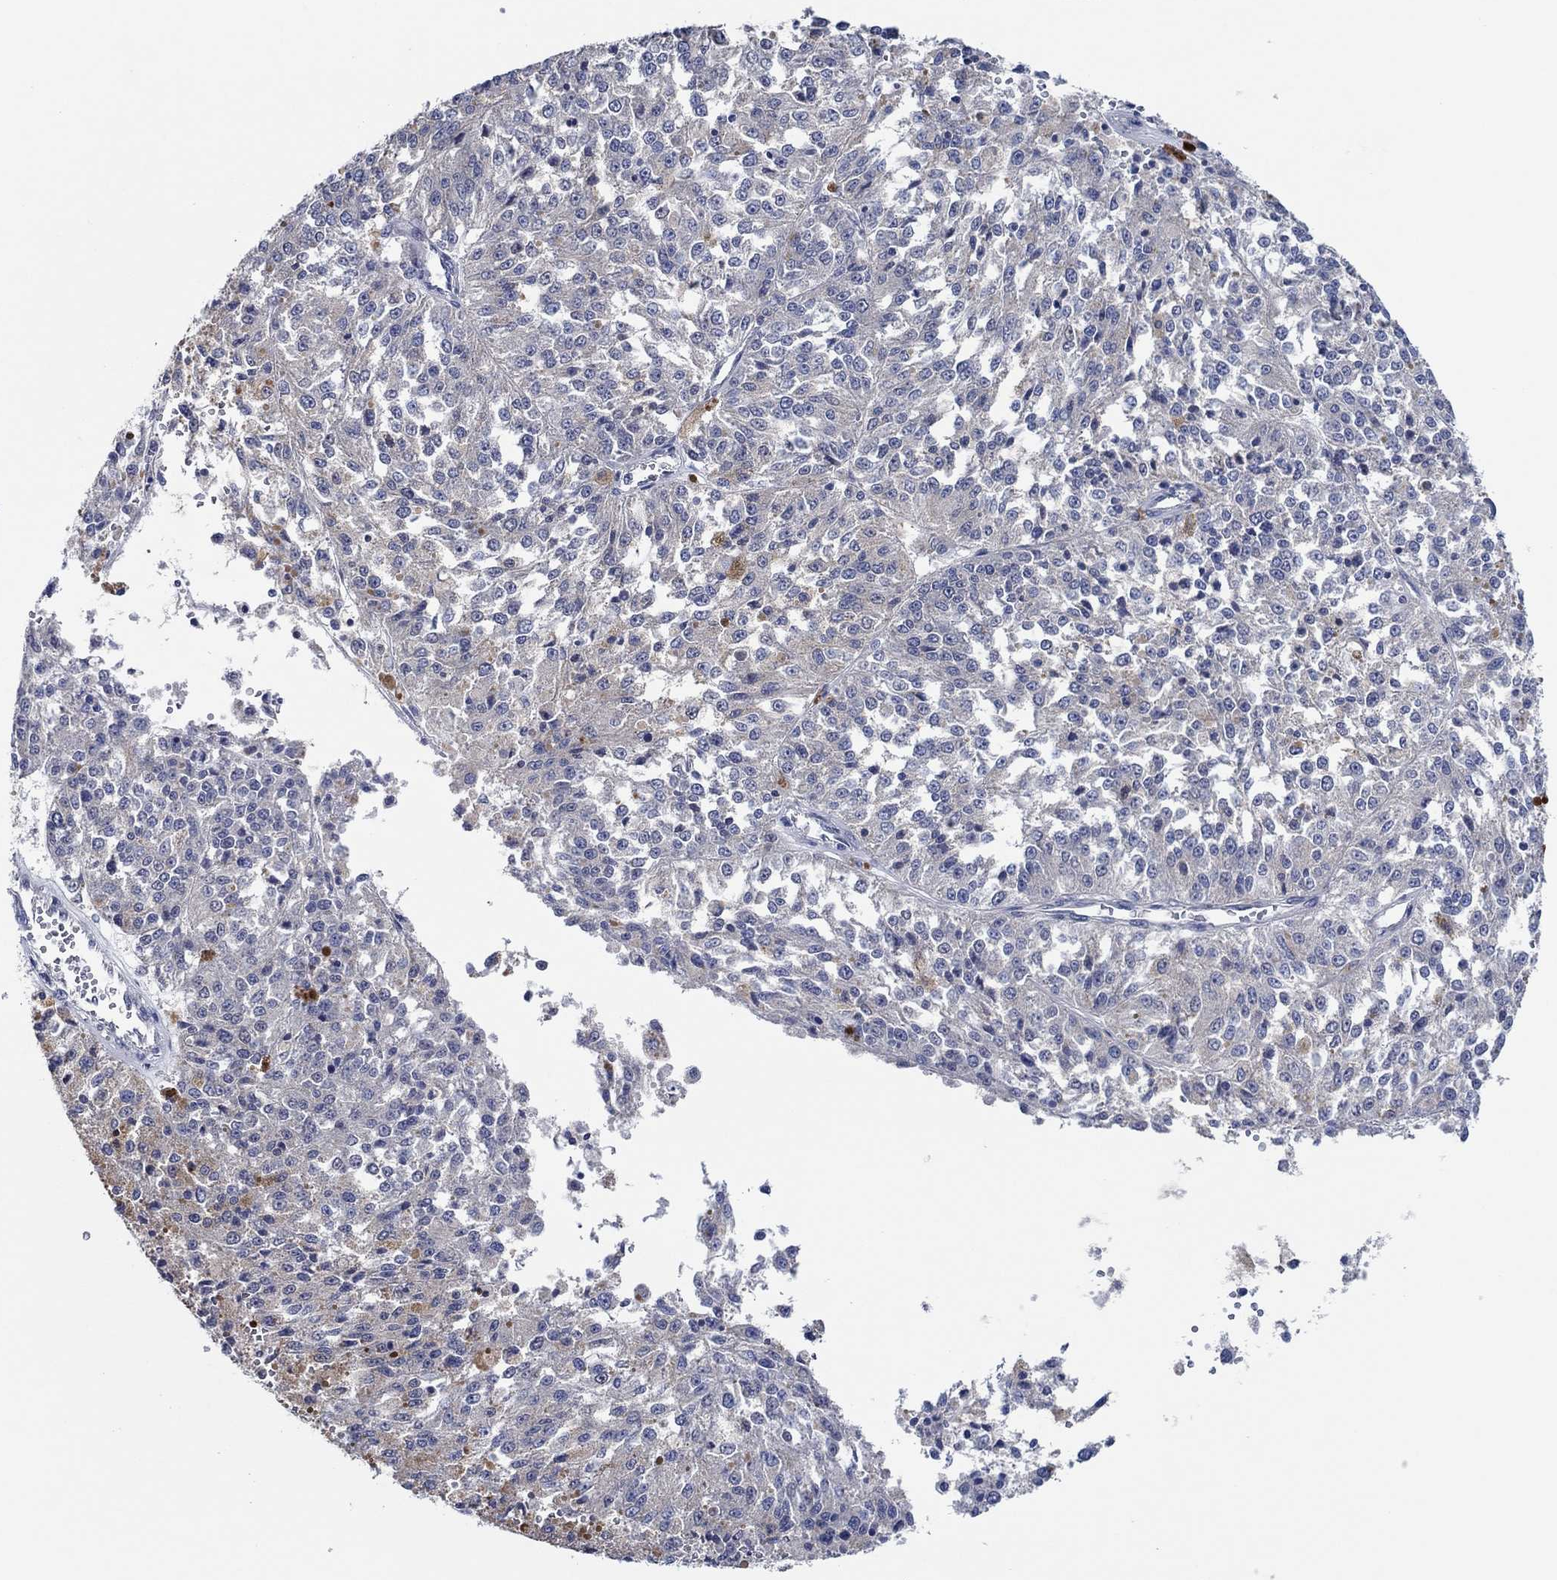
{"staining": {"intensity": "negative", "quantity": "none", "location": "none"}, "tissue": "melanoma", "cell_type": "Tumor cells", "image_type": "cancer", "snomed": [{"axis": "morphology", "description": "Malignant melanoma, Metastatic site"}, {"axis": "topography", "description": "Lymph node"}], "caption": "DAB (3,3'-diaminobenzidine) immunohistochemical staining of malignant melanoma (metastatic site) displays no significant expression in tumor cells. The staining was performed using DAB to visualize the protein expression in brown, while the nuclei were stained in blue with hematoxylin (Magnification: 20x).", "gene": "PRRT3", "patient": {"sex": "female", "age": 64}}